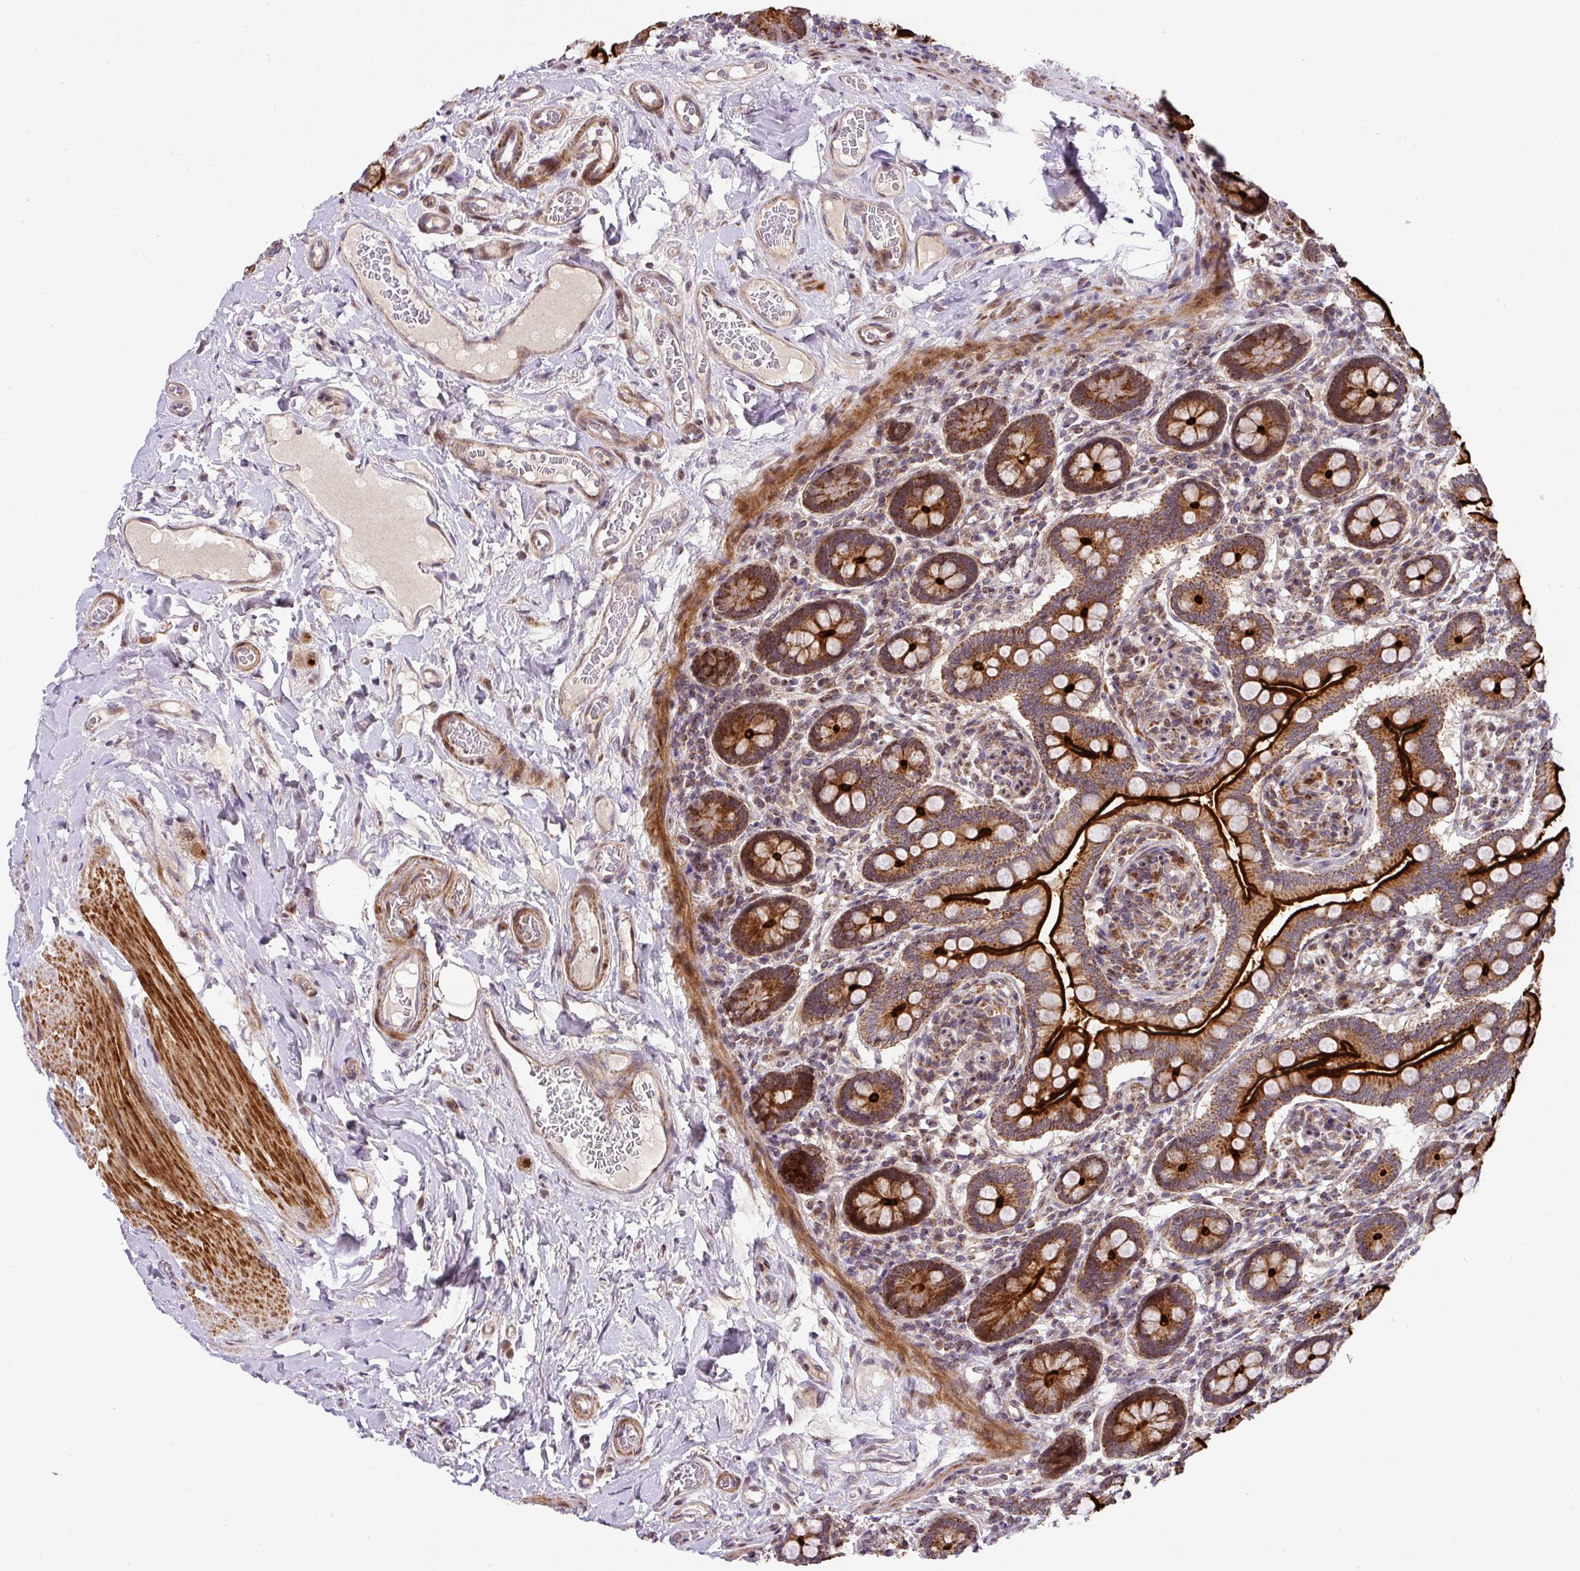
{"staining": {"intensity": "strong", "quantity": ">75%", "location": "cytoplasmic/membranous"}, "tissue": "small intestine", "cell_type": "Glandular cells", "image_type": "normal", "snomed": [{"axis": "morphology", "description": "Normal tissue, NOS"}, {"axis": "topography", "description": "Small intestine"}], "caption": "DAB (3,3'-diaminobenzidine) immunohistochemical staining of unremarkable small intestine displays strong cytoplasmic/membranous protein staining in approximately >75% of glandular cells.", "gene": "ENSG00000269547", "patient": {"sex": "female", "age": 64}}